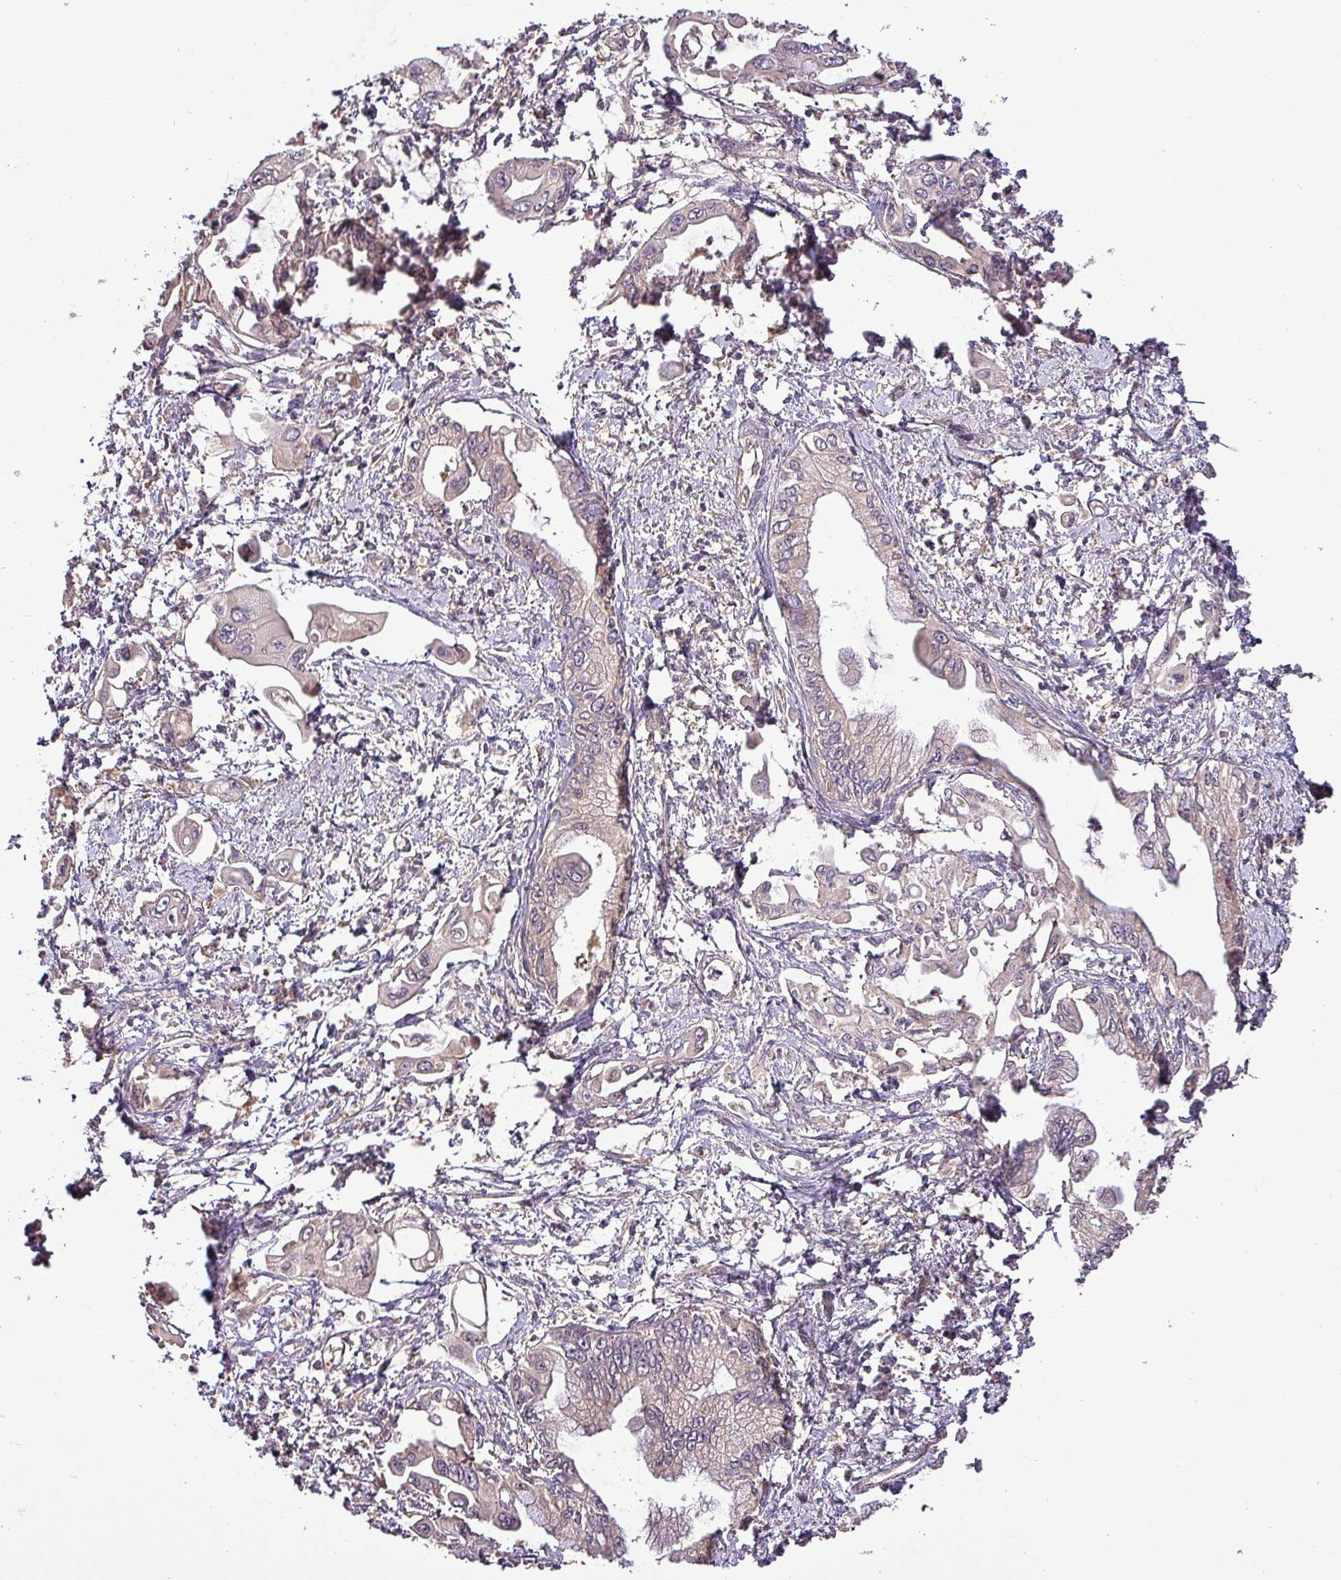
{"staining": {"intensity": "weak", "quantity": "<25%", "location": "cytoplasmic/membranous"}, "tissue": "pancreatic cancer", "cell_type": "Tumor cells", "image_type": "cancer", "snomed": [{"axis": "morphology", "description": "Adenocarcinoma, NOS"}, {"axis": "topography", "description": "Pancreas"}], "caption": "Immunohistochemistry (IHC) image of neoplastic tissue: human pancreatic cancer stained with DAB reveals no significant protein expression in tumor cells. (Stains: DAB (3,3'-diaminobenzidine) IHC with hematoxylin counter stain, Microscopy: brightfield microscopy at high magnification).", "gene": "PAFAH1B2", "patient": {"sex": "male", "age": 61}}